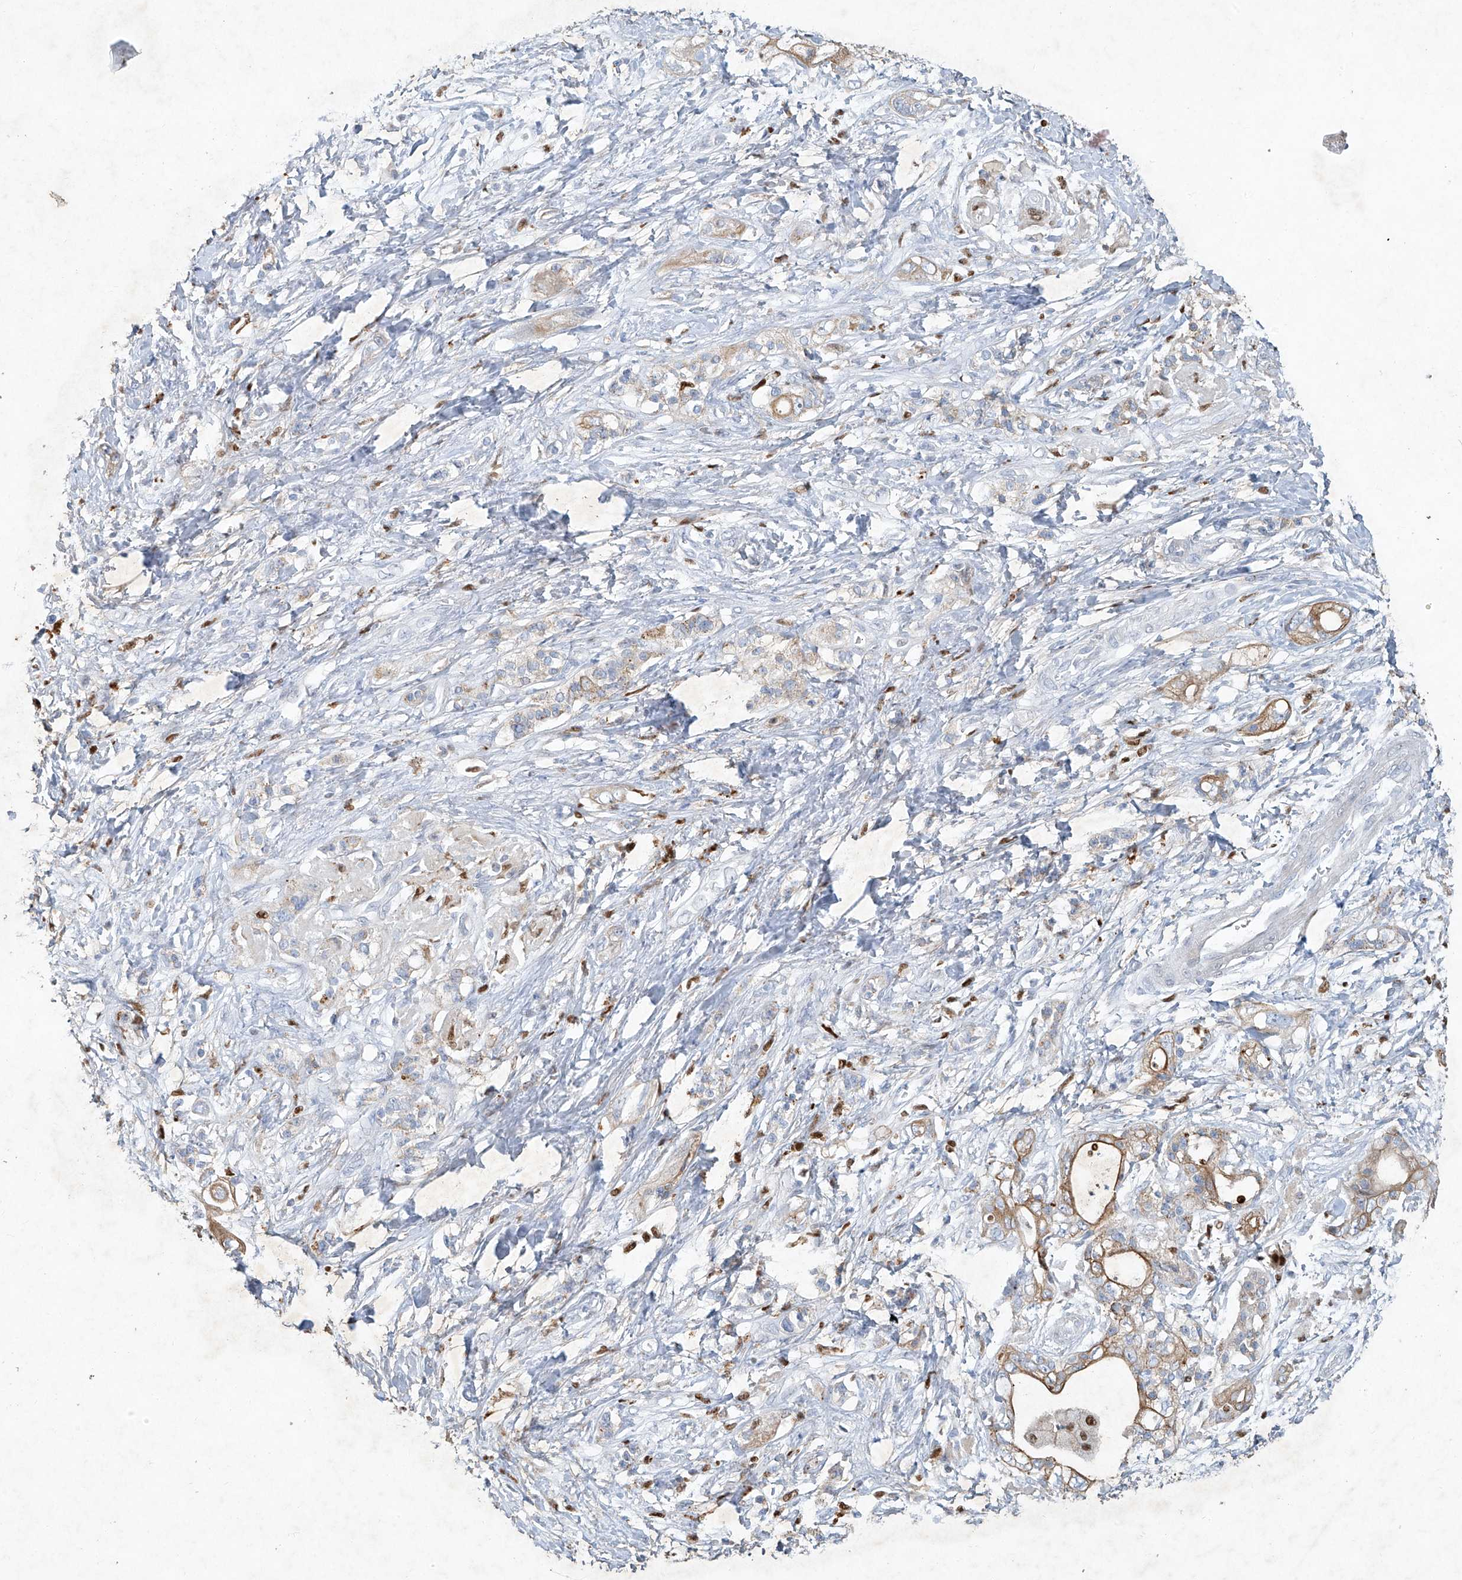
{"staining": {"intensity": "moderate", "quantity": "25%-75%", "location": "cytoplasmic/membranous"}, "tissue": "pancreatic cancer", "cell_type": "Tumor cells", "image_type": "cancer", "snomed": [{"axis": "morphology", "description": "Adenocarcinoma, NOS"}, {"axis": "topography", "description": "Pancreas"}], "caption": "The immunohistochemical stain shows moderate cytoplasmic/membranous positivity in tumor cells of pancreatic cancer (adenocarcinoma) tissue.", "gene": "TUBE1", "patient": {"sex": "male", "age": 70}}